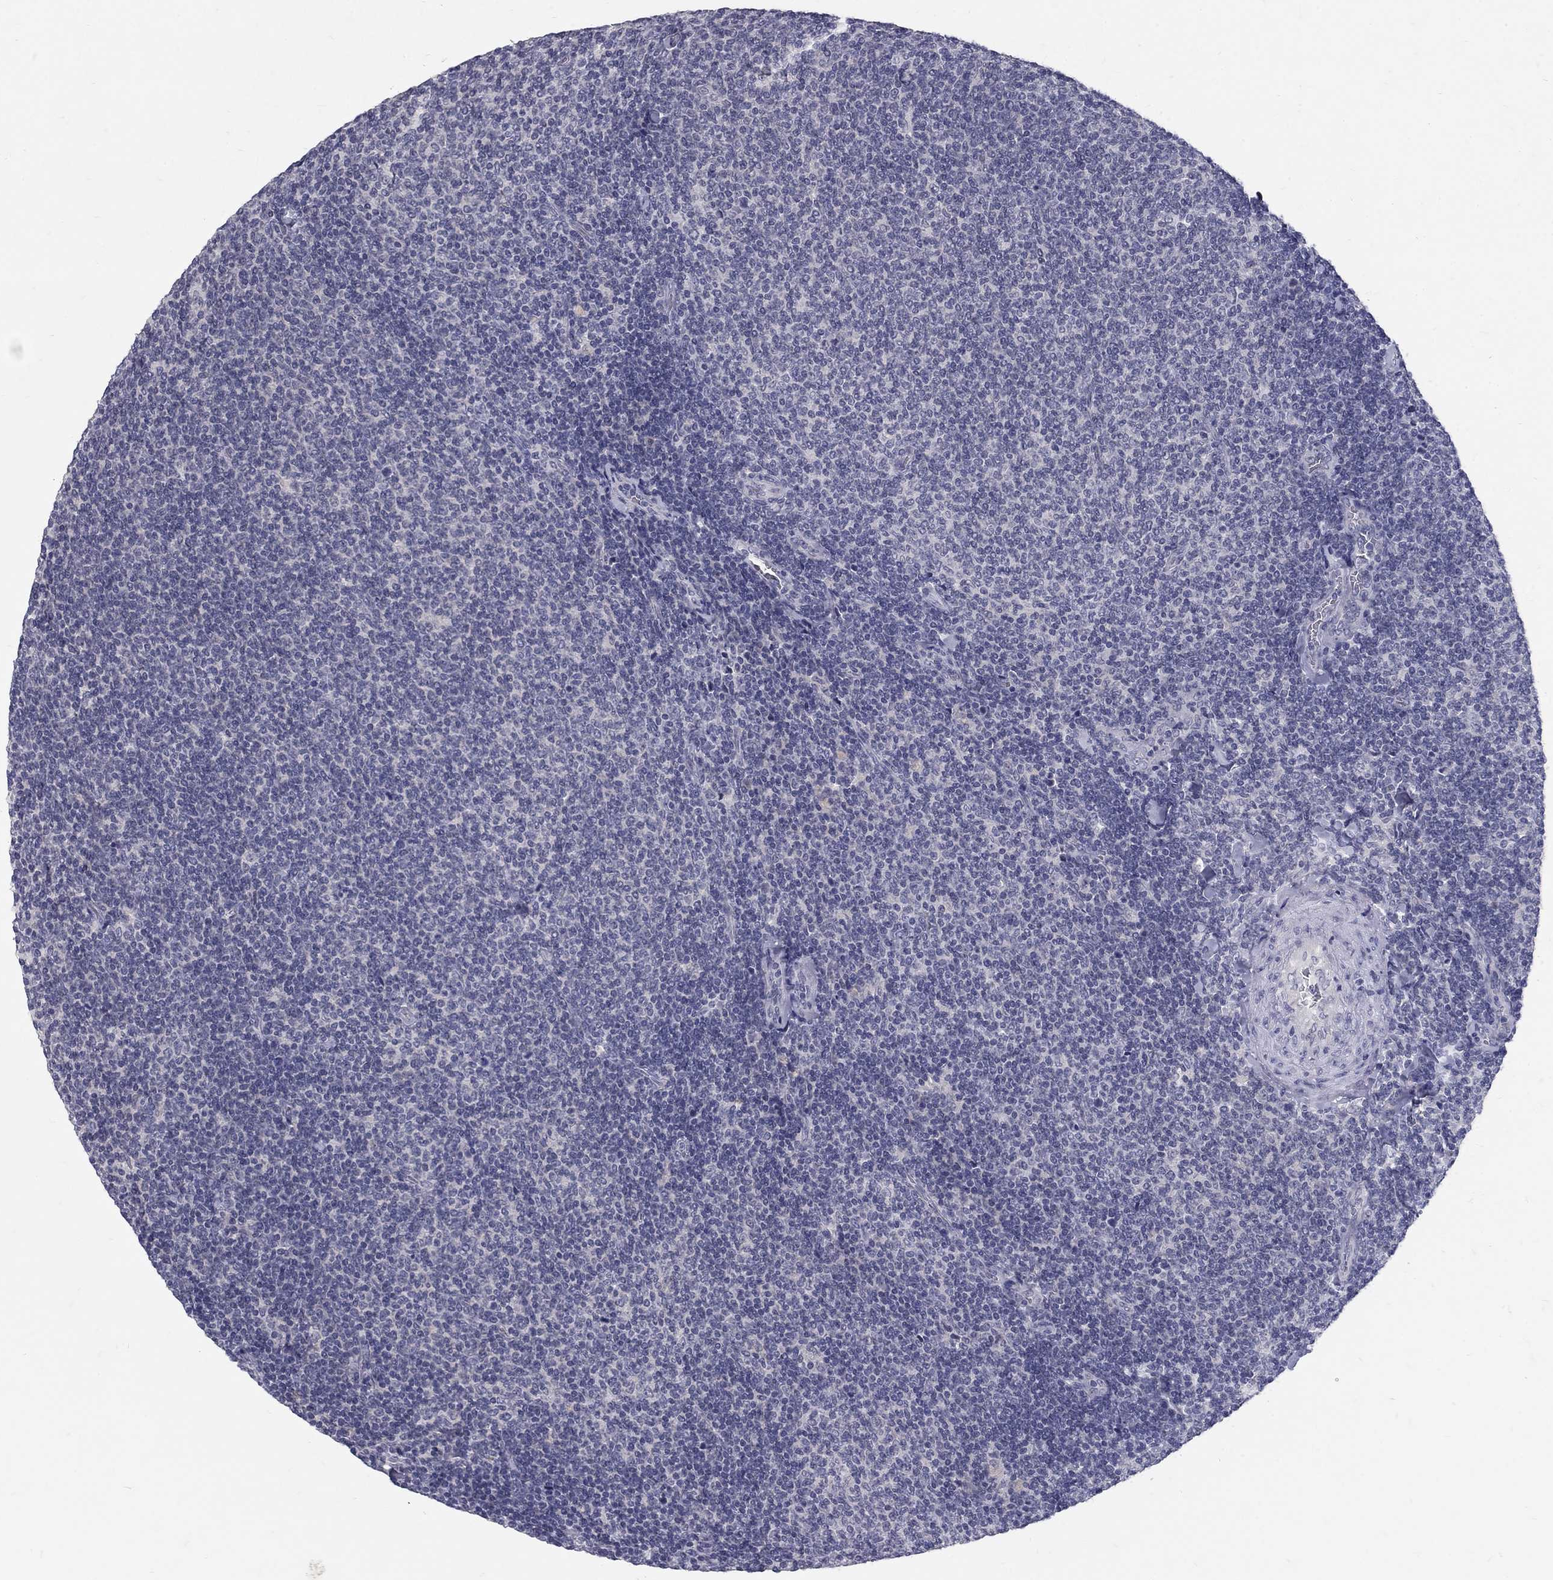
{"staining": {"intensity": "negative", "quantity": "none", "location": "none"}, "tissue": "lymphoma", "cell_type": "Tumor cells", "image_type": "cancer", "snomed": [{"axis": "morphology", "description": "Malignant lymphoma, non-Hodgkin's type, Low grade"}, {"axis": "topography", "description": "Lymph node"}], "caption": "IHC histopathology image of neoplastic tissue: low-grade malignant lymphoma, non-Hodgkin's type stained with DAB displays no significant protein positivity in tumor cells. Nuclei are stained in blue.", "gene": "NOS1", "patient": {"sex": "male", "age": 52}}